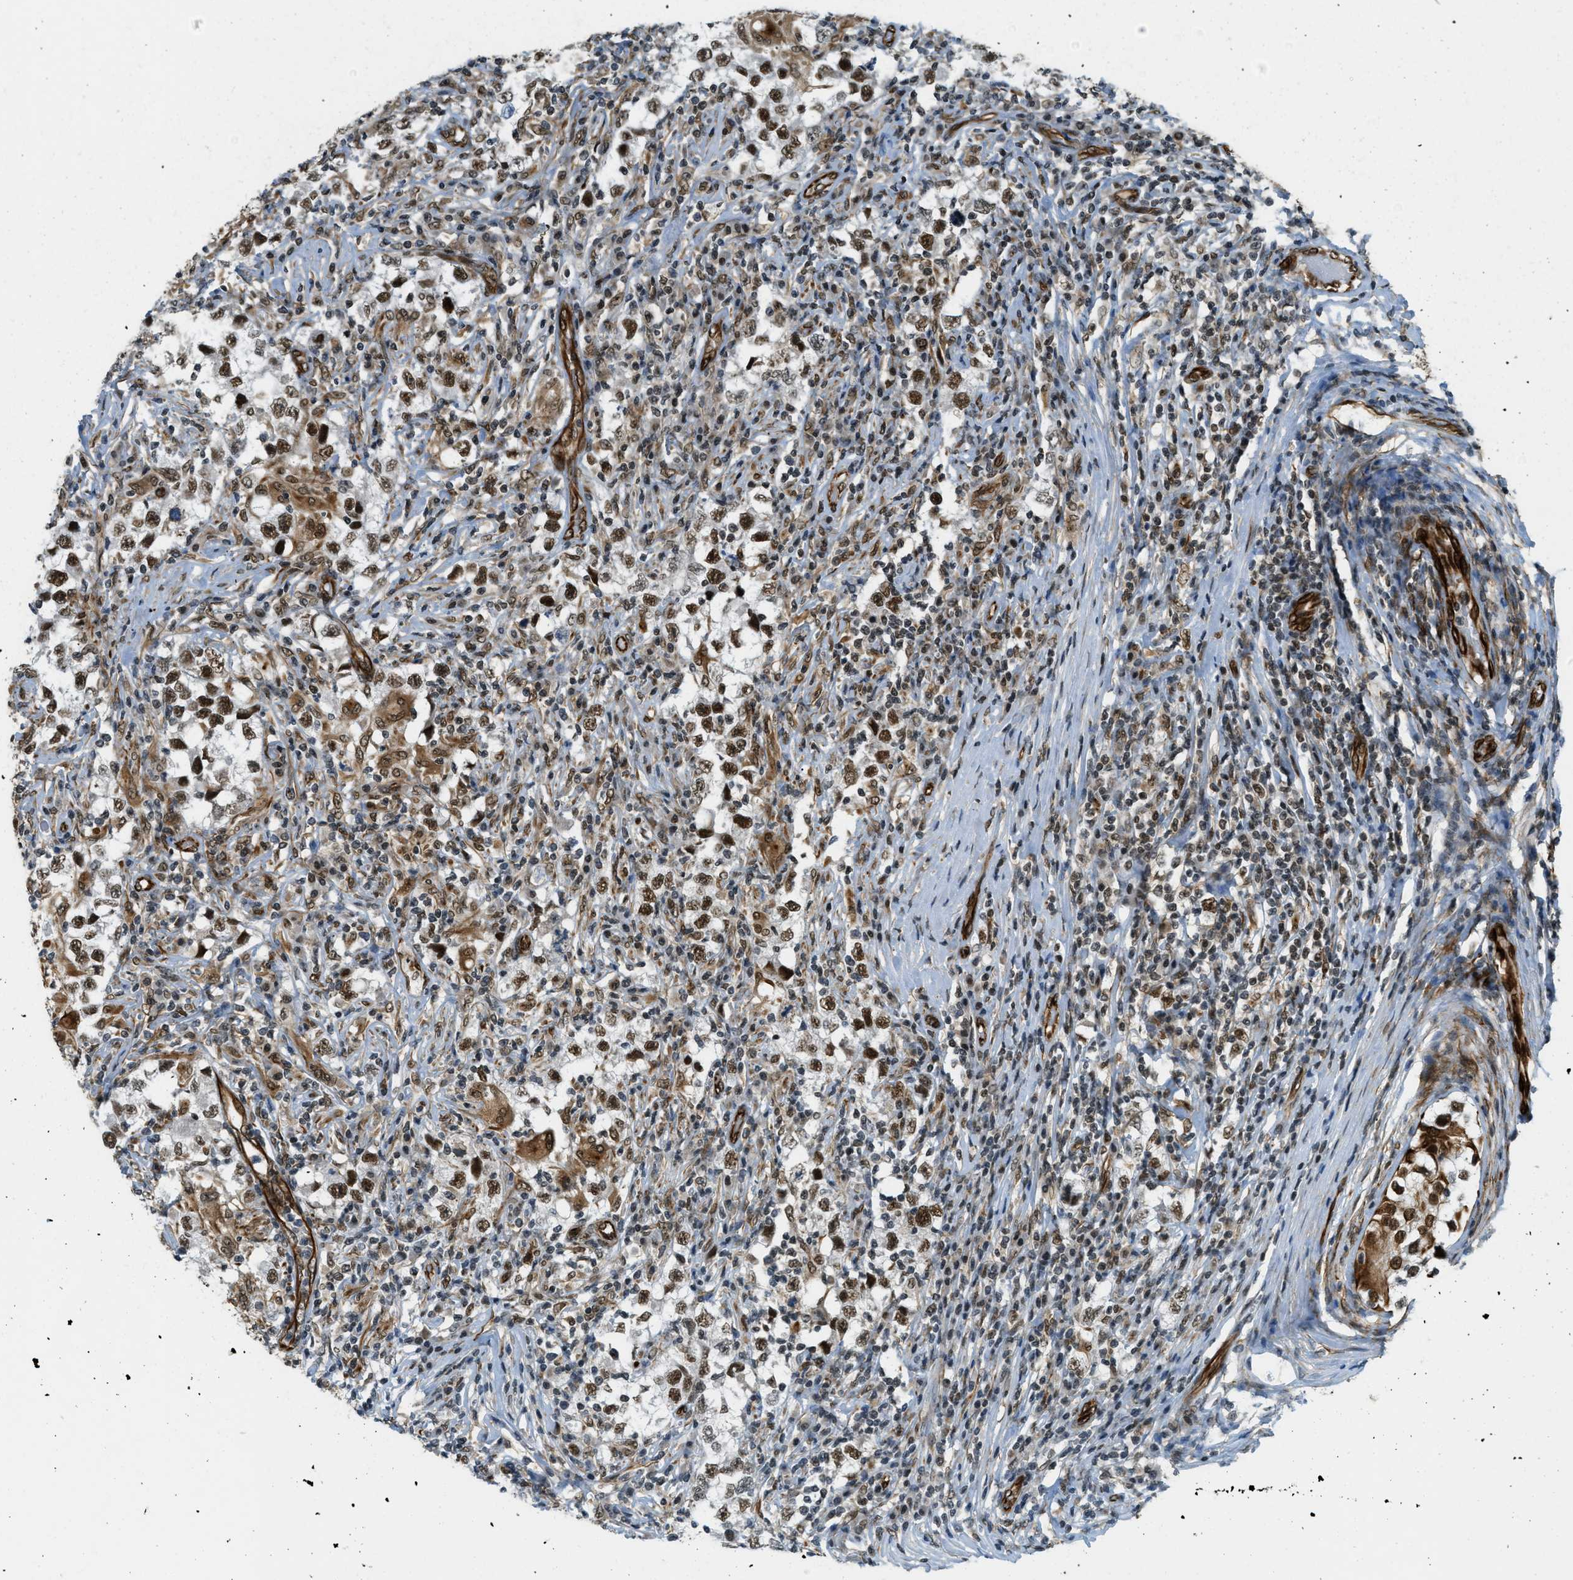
{"staining": {"intensity": "strong", "quantity": ">75%", "location": "nuclear"}, "tissue": "testis cancer", "cell_type": "Tumor cells", "image_type": "cancer", "snomed": [{"axis": "morphology", "description": "Carcinoma, Embryonal, NOS"}, {"axis": "topography", "description": "Testis"}], "caption": "Human testis embryonal carcinoma stained for a protein (brown) reveals strong nuclear positive expression in approximately >75% of tumor cells.", "gene": "ZFR", "patient": {"sex": "male", "age": 21}}